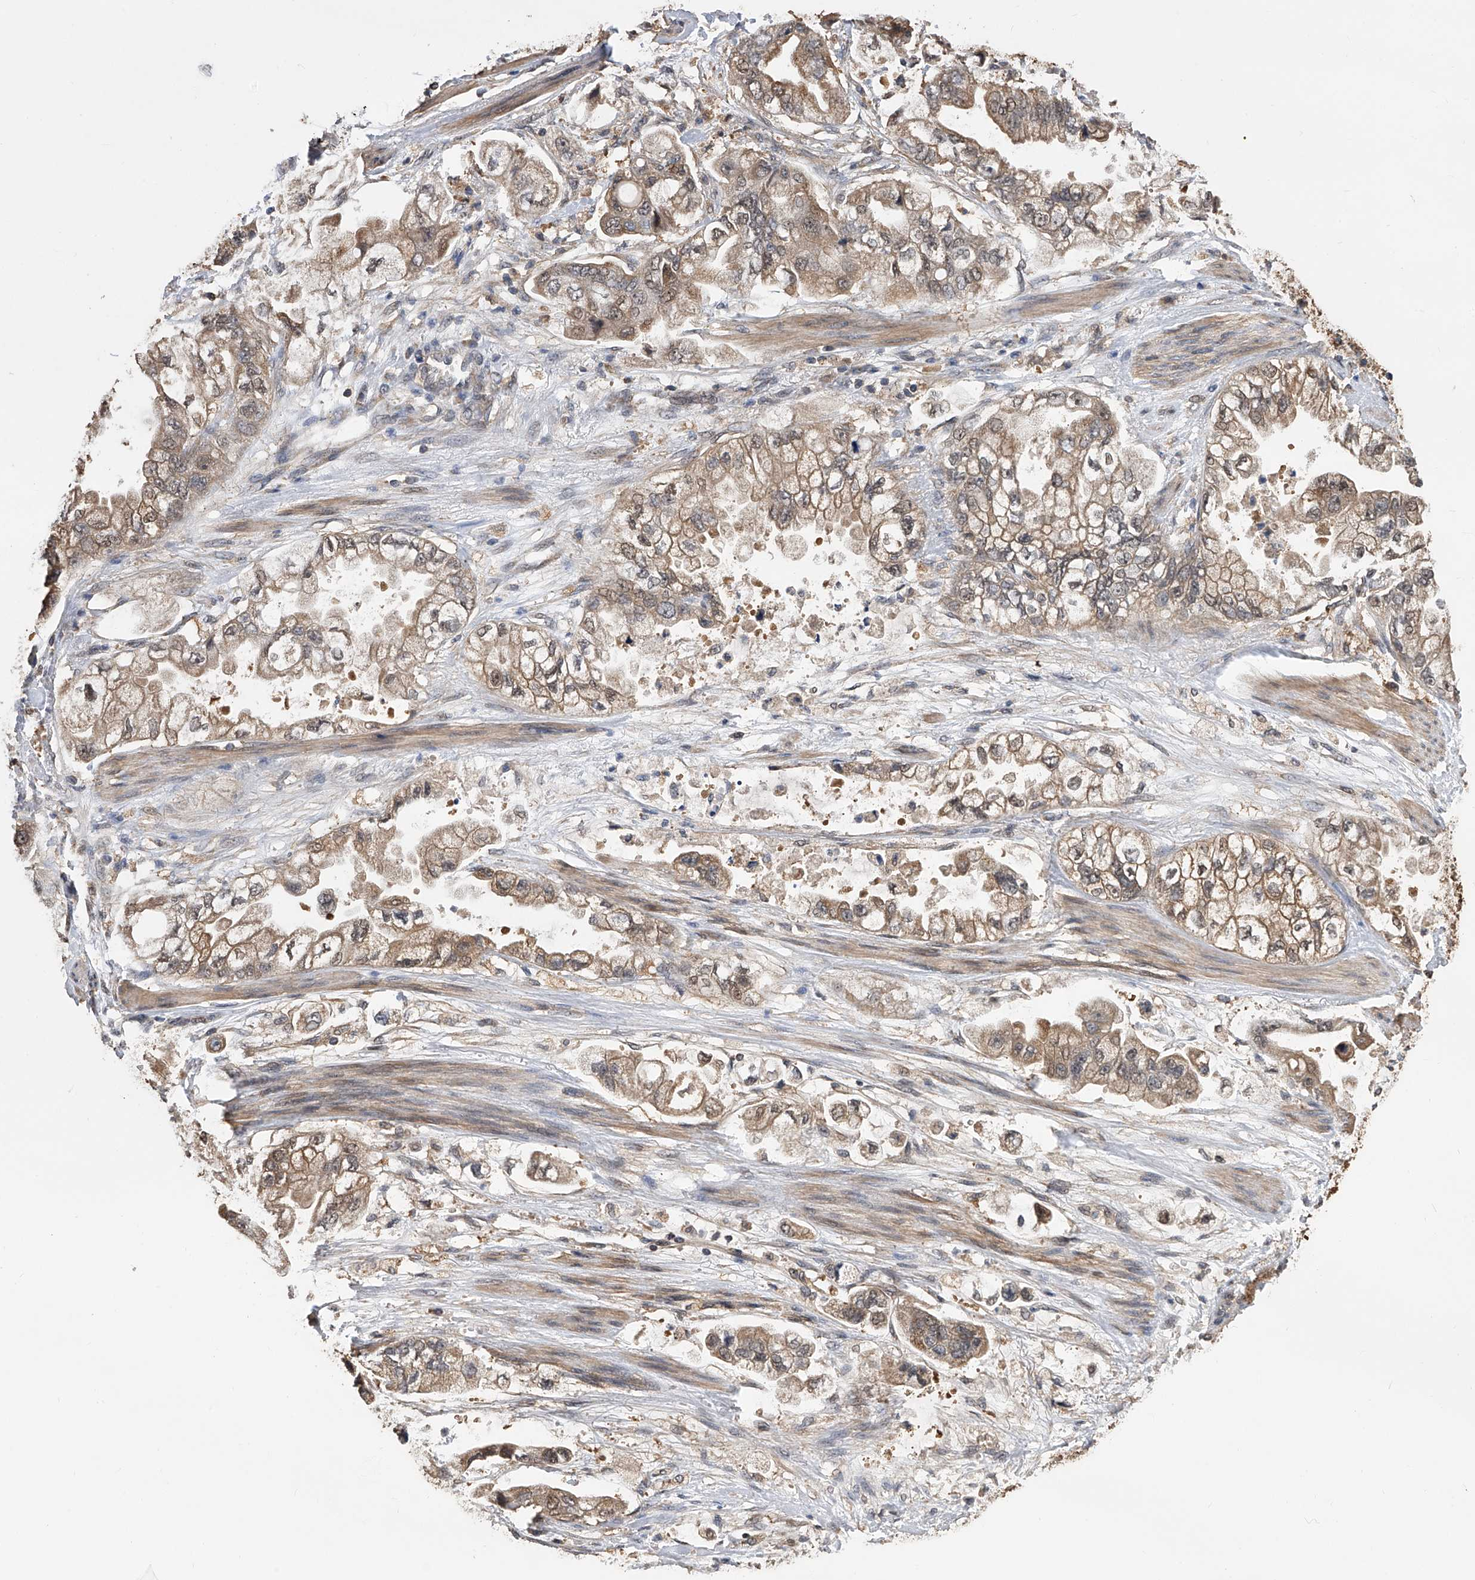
{"staining": {"intensity": "moderate", "quantity": ">75%", "location": "cytoplasmic/membranous"}, "tissue": "stomach cancer", "cell_type": "Tumor cells", "image_type": "cancer", "snomed": [{"axis": "morphology", "description": "Adenocarcinoma, NOS"}, {"axis": "topography", "description": "Stomach"}], "caption": "Immunohistochemical staining of human stomach adenocarcinoma displays medium levels of moderate cytoplasmic/membranous protein staining in approximately >75% of tumor cells.", "gene": "GMDS", "patient": {"sex": "male", "age": 62}}